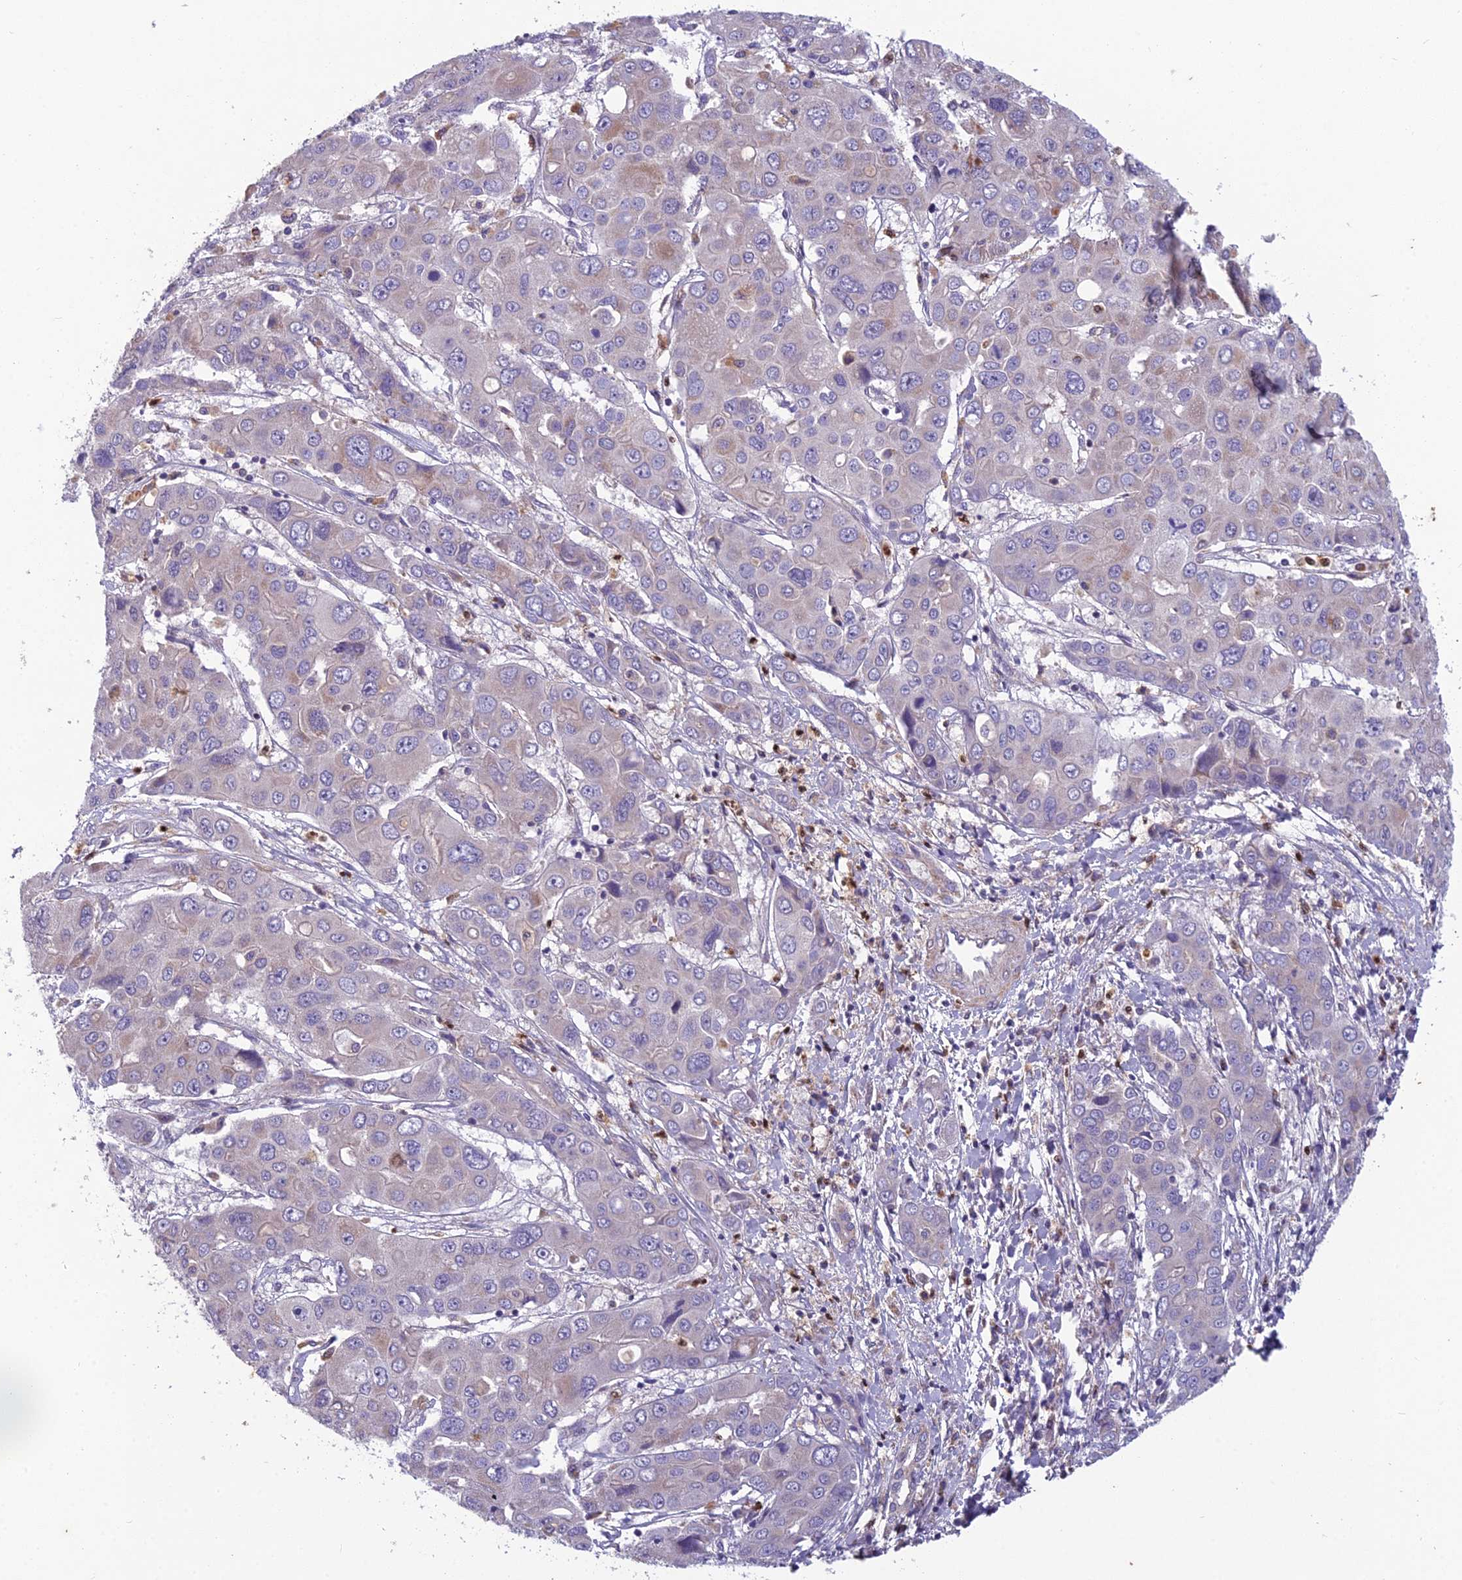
{"staining": {"intensity": "negative", "quantity": "none", "location": "none"}, "tissue": "liver cancer", "cell_type": "Tumor cells", "image_type": "cancer", "snomed": [{"axis": "morphology", "description": "Cholangiocarcinoma"}, {"axis": "topography", "description": "Liver"}], "caption": "Human cholangiocarcinoma (liver) stained for a protein using immunohistochemistry exhibits no expression in tumor cells.", "gene": "ENSG00000188897", "patient": {"sex": "male", "age": 67}}